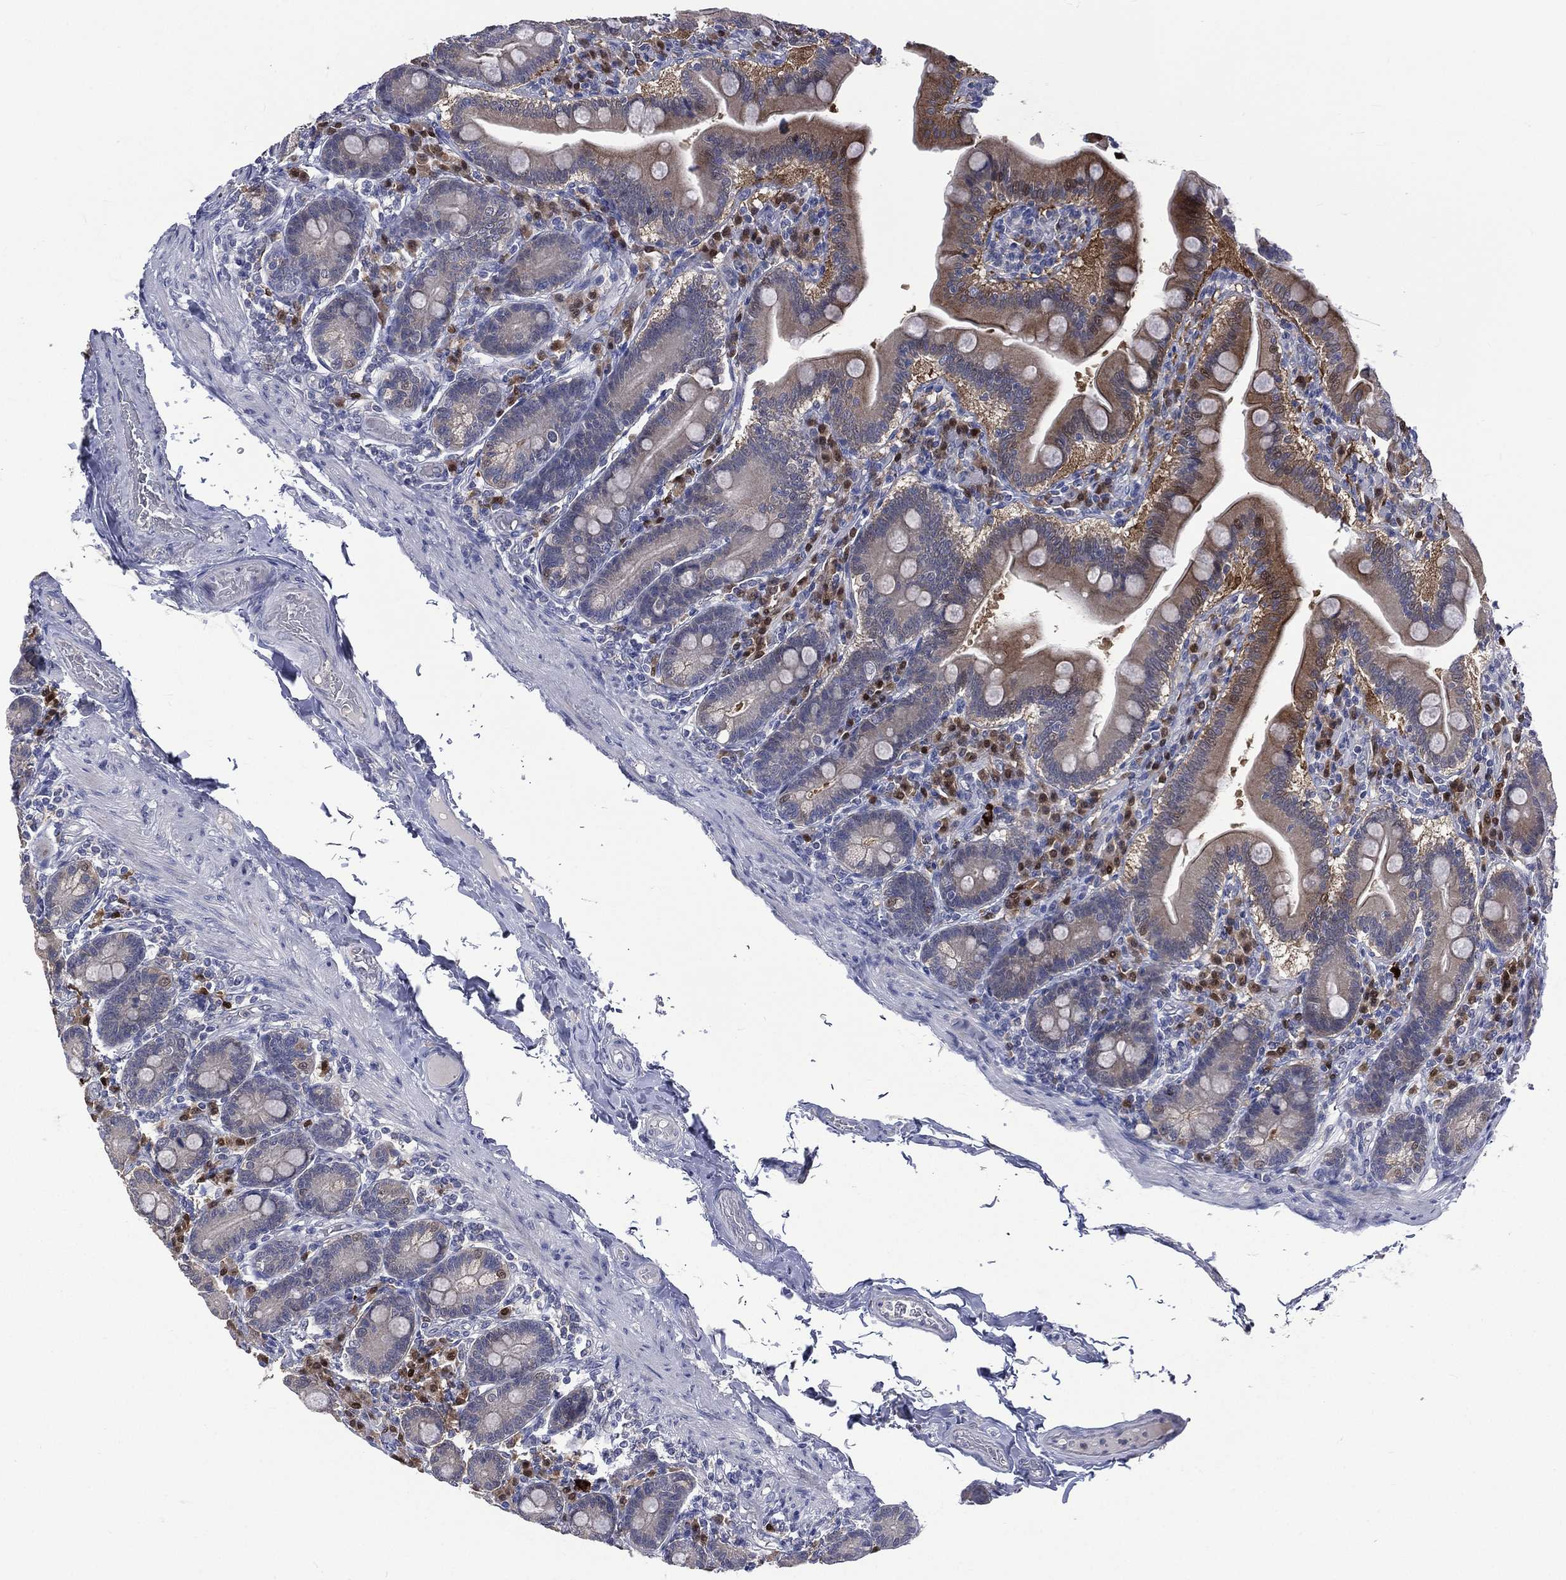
{"staining": {"intensity": "moderate", "quantity": "<25%", "location": "cytoplasmic/membranous"}, "tissue": "small intestine", "cell_type": "Glandular cells", "image_type": "normal", "snomed": [{"axis": "morphology", "description": "Normal tissue, NOS"}, {"axis": "topography", "description": "Small intestine"}], "caption": "Protein staining by immunohistochemistry demonstrates moderate cytoplasmic/membranous expression in approximately <25% of glandular cells in unremarkable small intestine.", "gene": "CA12", "patient": {"sex": "male", "age": 66}}